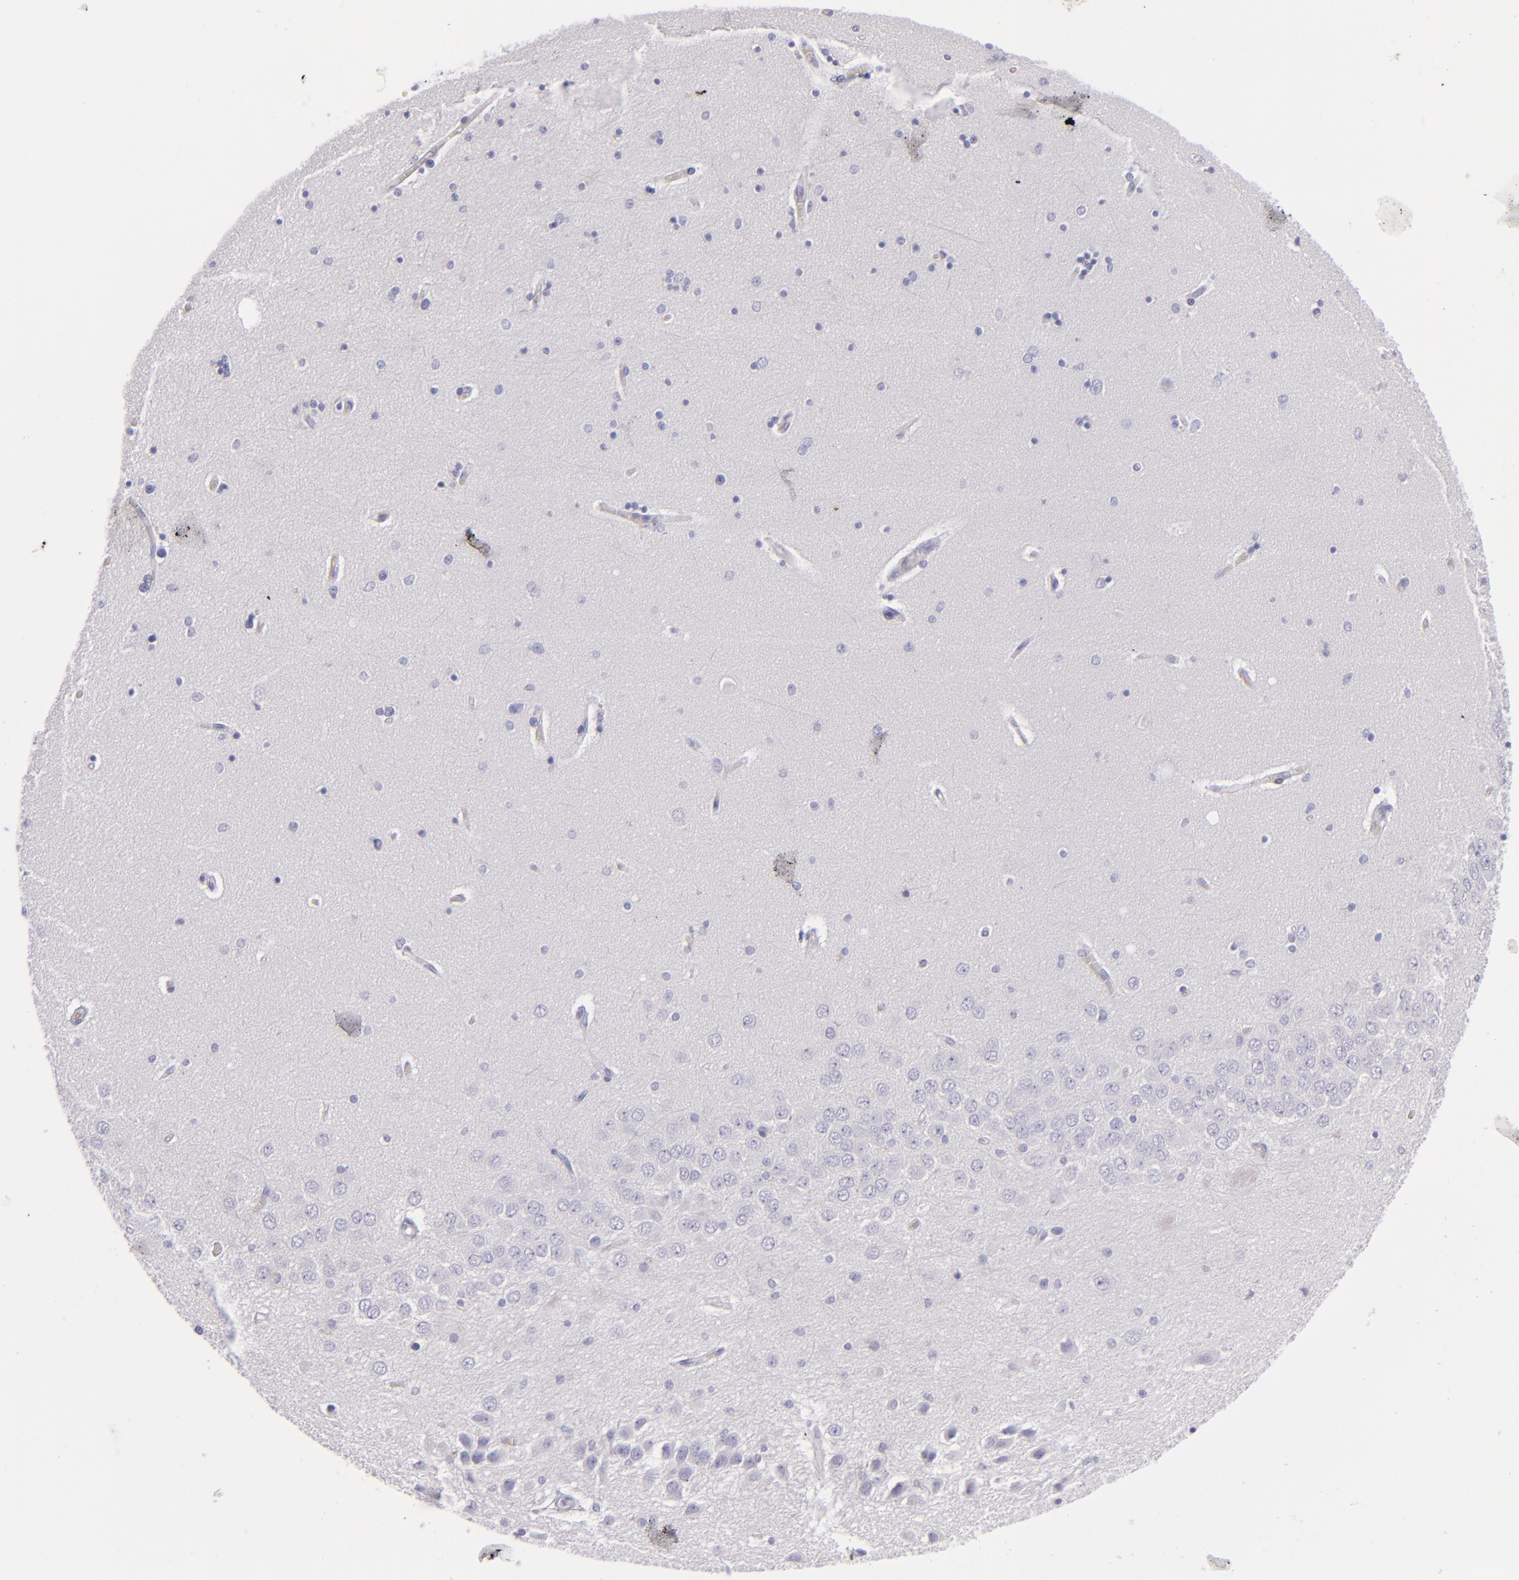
{"staining": {"intensity": "negative", "quantity": "none", "location": "none"}, "tissue": "hippocampus", "cell_type": "Glial cells", "image_type": "normal", "snomed": [{"axis": "morphology", "description": "Normal tissue, NOS"}, {"axis": "topography", "description": "Hippocampus"}], "caption": "Glial cells show no significant protein expression in unremarkable hippocampus. (DAB (3,3'-diaminobenzidine) immunohistochemistry, high magnification).", "gene": "CD22", "patient": {"sex": "female", "age": 54}}